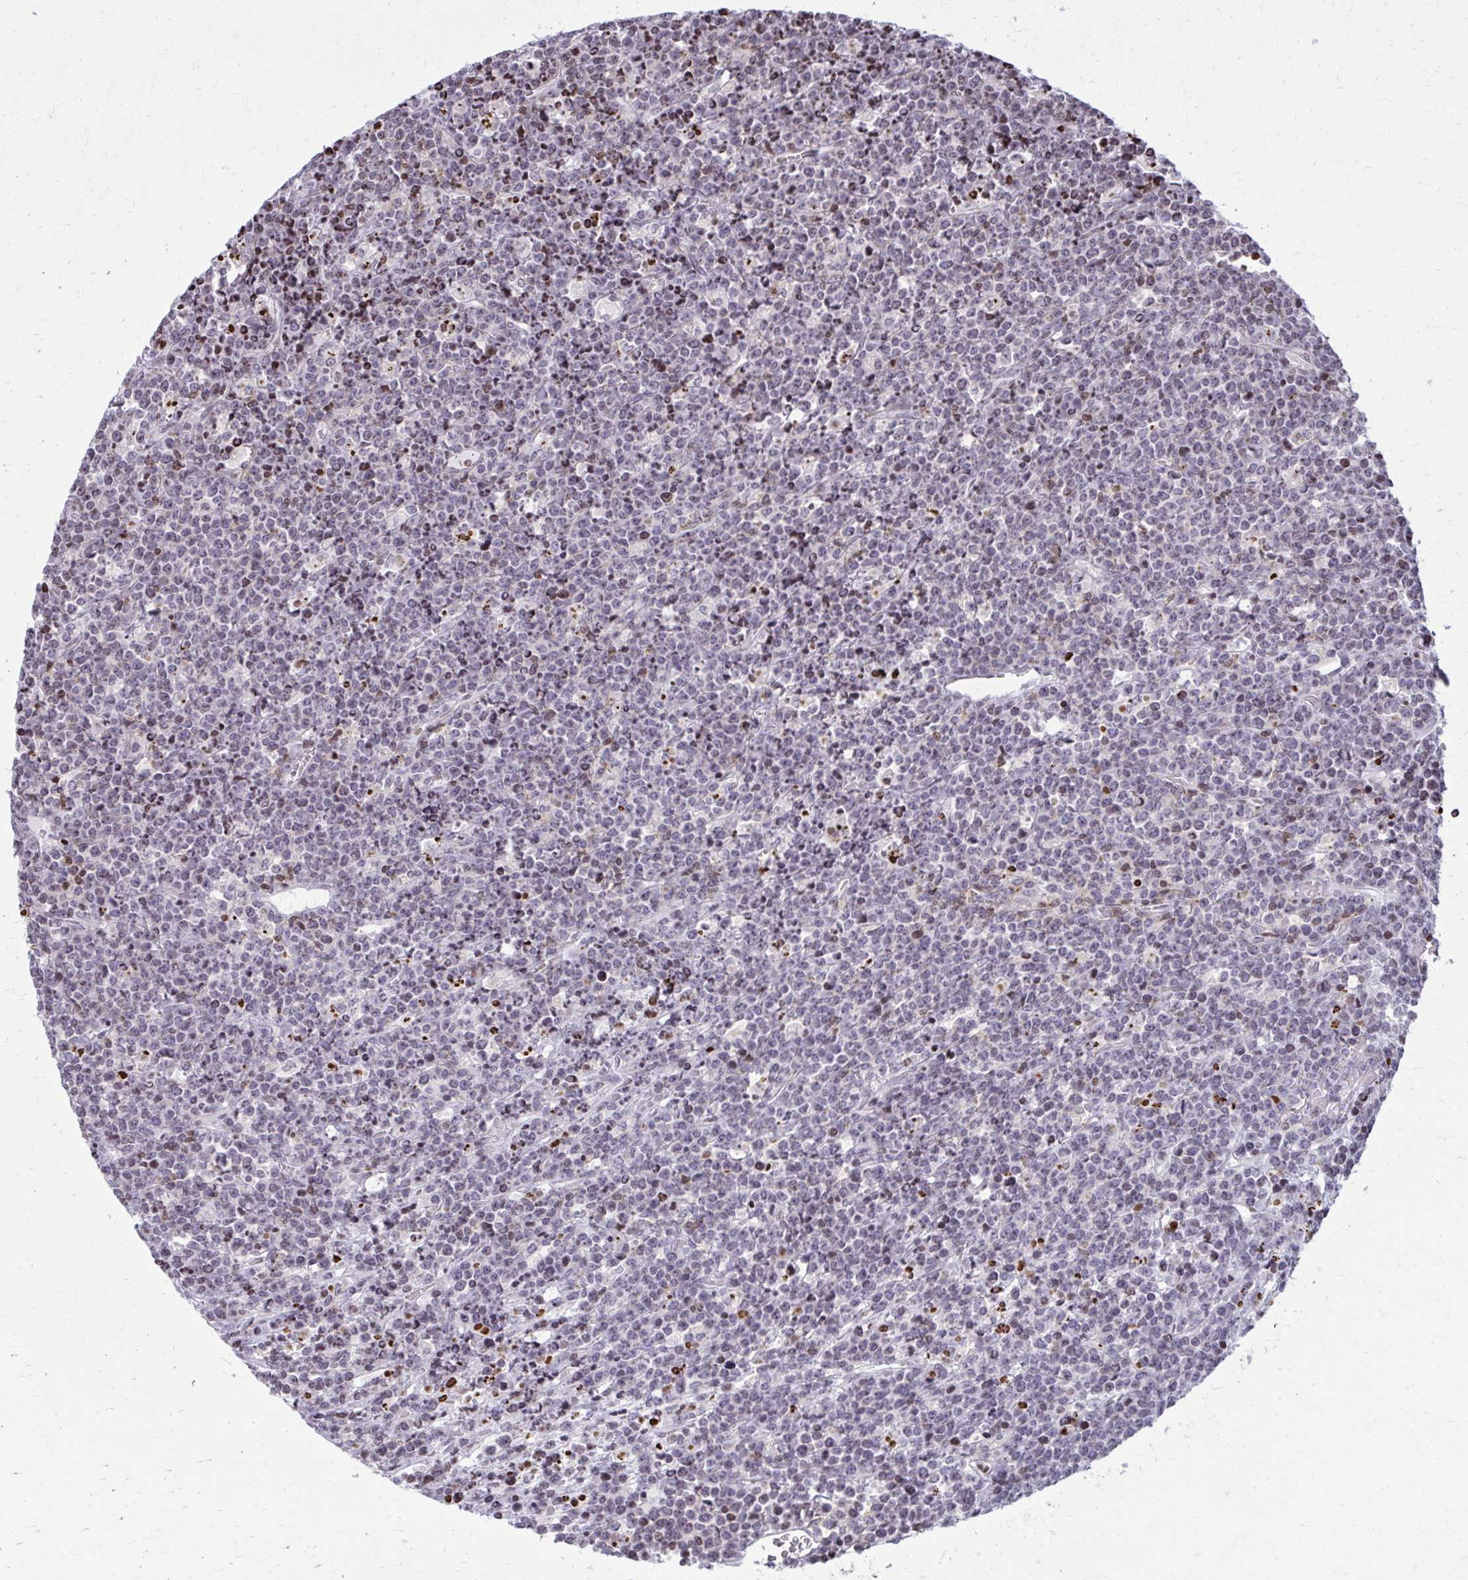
{"staining": {"intensity": "weak", "quantity": "25%-75%", "location": "nuclear"}, "tissue": "lymphoma", "cell_type": "Tumor cells", "image_type": "cancer", "snomed": [{"axis": "morphology", "description": "Malignant lymphoma, non-Hodgkin's type, High grade"}, {"axis": "topography", "description": "Ovary"}], "caption": "A brown stain highlights weak nuclear positivity of a protein in human lymphoma tumor cells.", "gene": "AP5M1", "patient": {"sex": "female", "age": 56}}